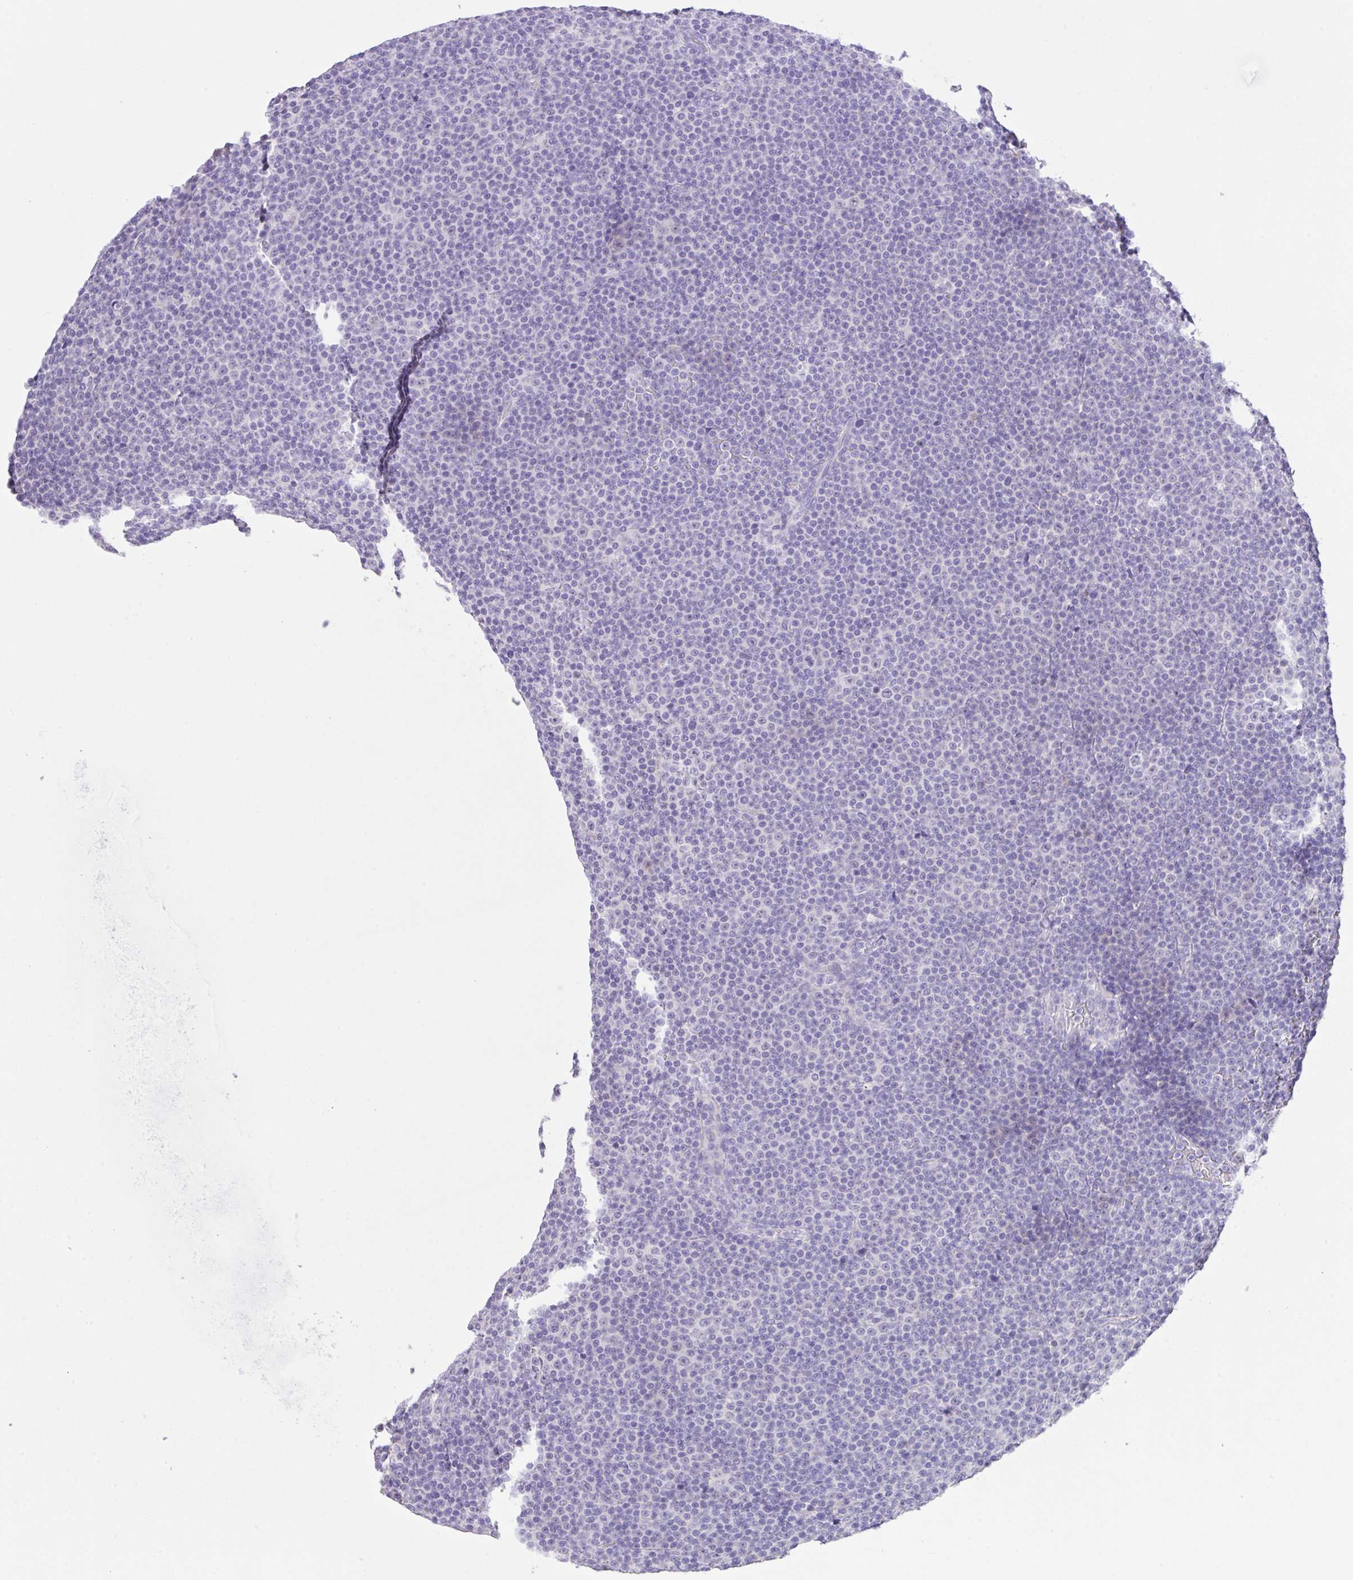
{"staining": {"intensity": "negative", "quantity": "none", "location": "none"}, "tissue": "lymphoma", "cell_type": "Tumor cells", "image_type": "cancer", "snomed": [{"axis": "morphology", "description": "Malignant lymphoma, non-Hodgkin's type, Low grade"}, {"axis": "topography", "description": "Lymph node"}], "caption": "Immunohistochemistry micrograph of low-grade malignant lymphoma, non-Hodgkin's type stained for a protein (brown), which displays no positivity in tumor cells. The staining was performed using DAB to visualize the protein expression in brown, while the nuclei were stained in blue with hematoxylin (Magnification: 20x).", "gene": "CST11", "patient": {"sex": "female", "age": 67}}